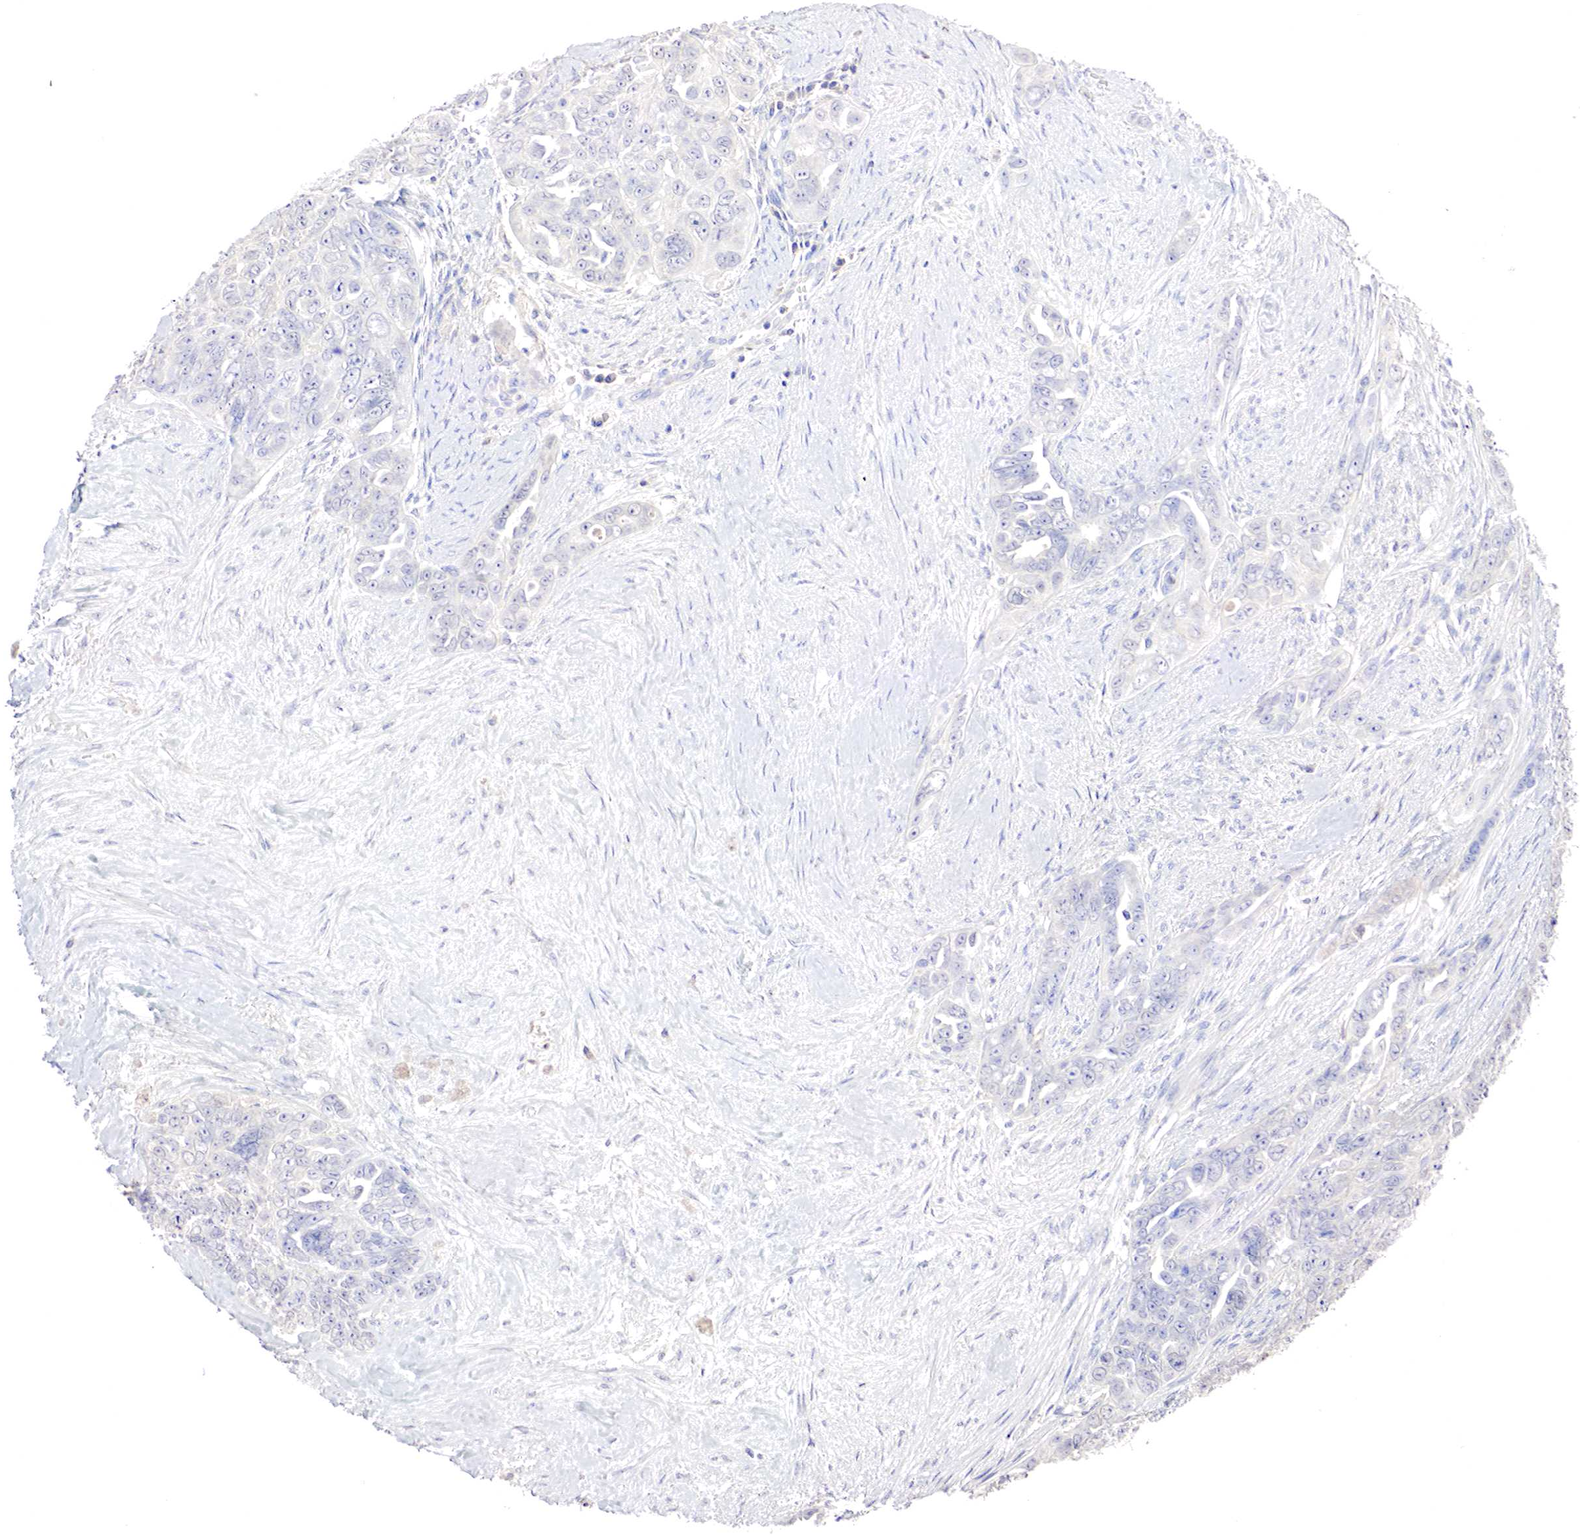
{"staining": {"intensity": "negative", "quantity": "none", "location": "none"}, "tissue": "ovarian cancer", "cell_type": "Tumor cells", "image_type": "cancer", "snomed": [{"axis": "morphology", "description": "Cystadenocarcinoma, serous, NOS"}, {"axis": "topography", "description": "Ovary"}], "caption": "There is no significant staining in tumor cells of serous cystadenocarcinoma (ovarian).", "gene": "GATA1", "patient": {"sex": "female", "age": 63}}